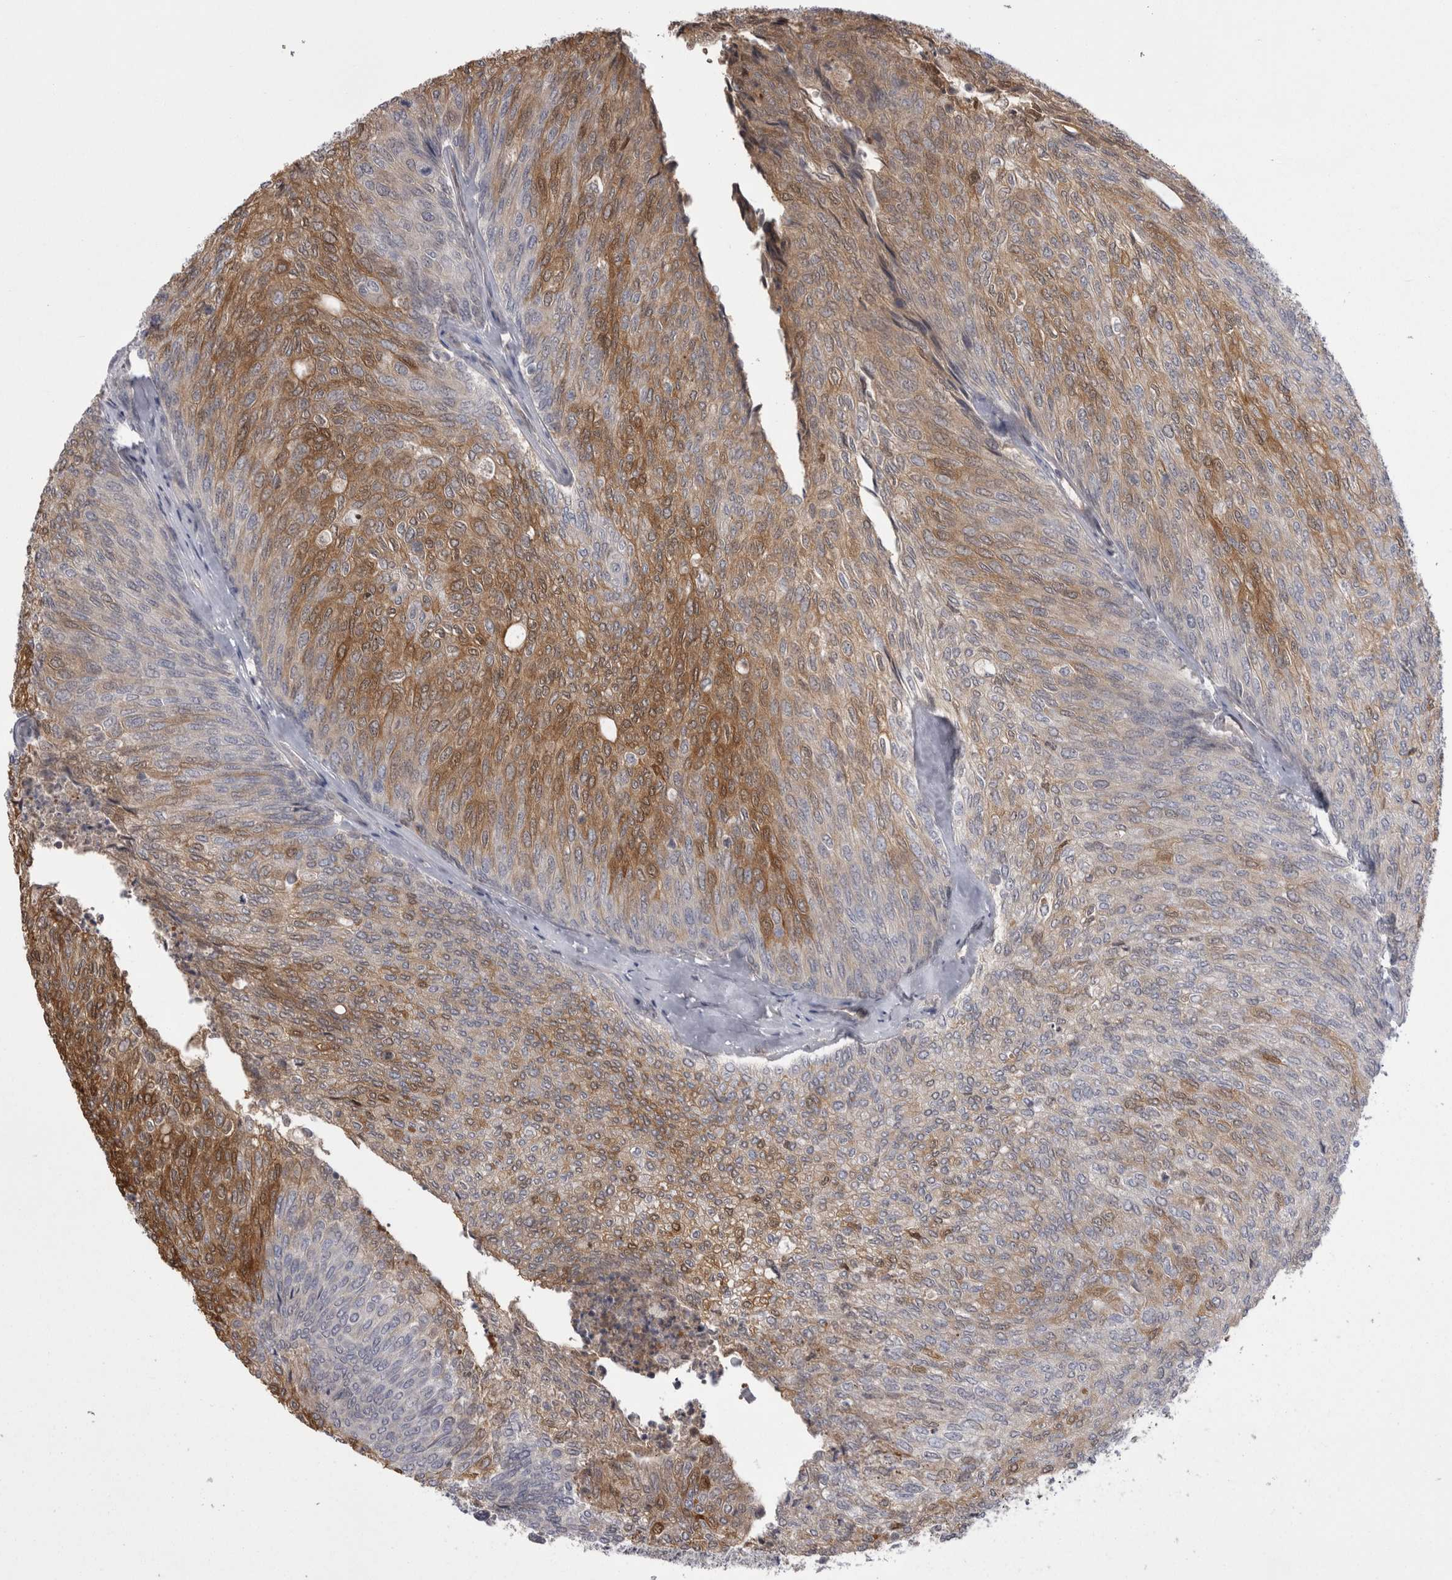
{"staining": {"intensity": "moderate", "quantity": "25%-75%", "location": "cytoplasmic/membranous"}, "tissue": "urothelial cancer", "cell_type": "Tumor cells", "image_type": "cancer", "snomed": [{"axis": "morphology", "description": "Urothelial carcinoma, Low grade"}, {"axis": "topography", "description": "Urinary bladder"}], "caption": "IHC (DAB (3,3'-diaminobenzidine)) staining of human urothelial carcinoma (low-grade) demonstrates moderate cytoplasmic/membranous protein expression in about 25%-75% of tumor cells. The protein of interest is stained brown, and the nuclei are stained in blue (DAB (3,3'-diaminobenzidine) IHC with brightfield microscopy, high magnification).", "gene": "CHIC2", "patient": {"sex": "female", "age": 79}}